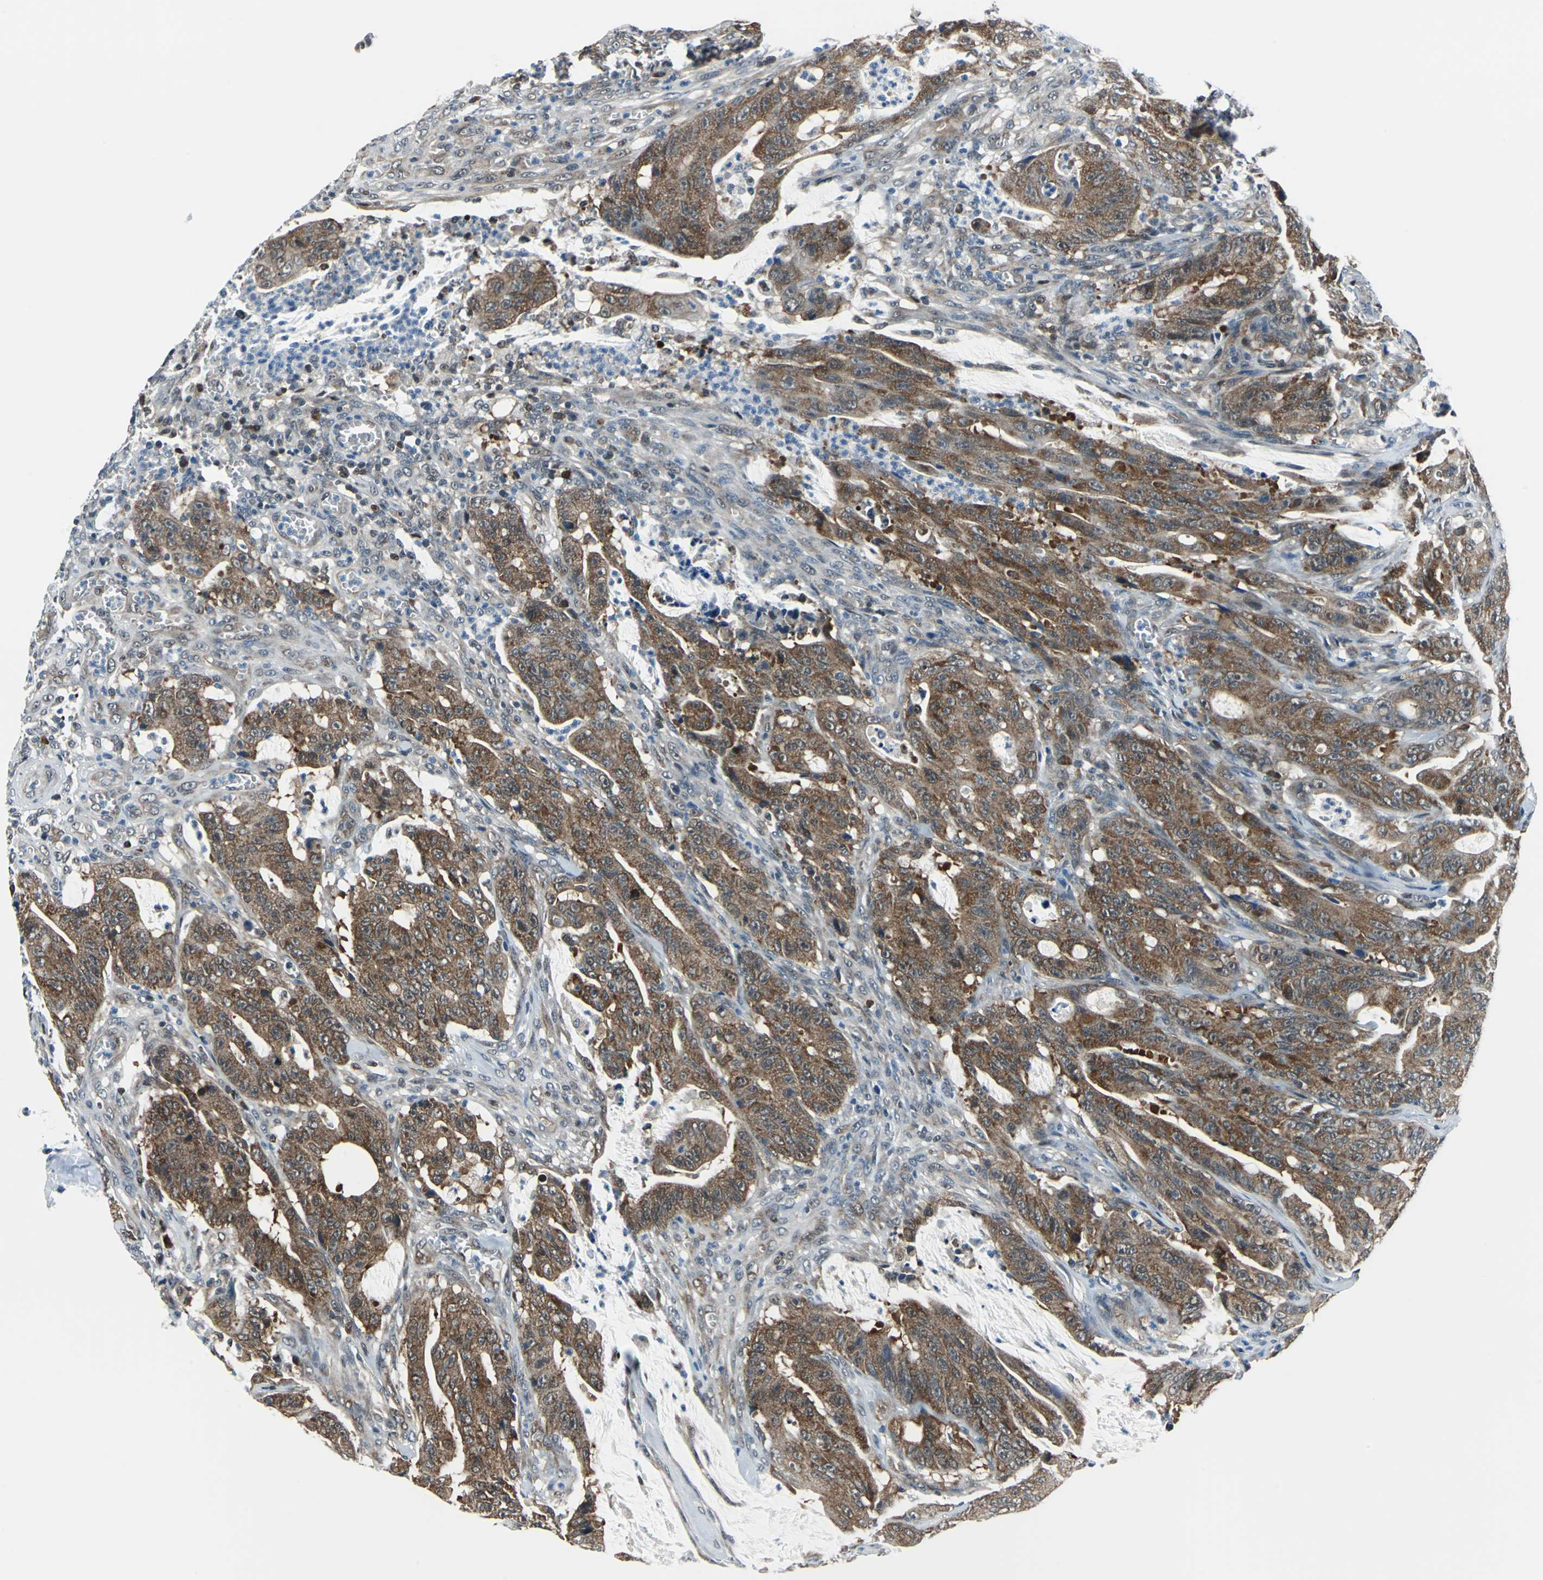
{"staining": {"intensity": "moderate", "quantity": ">75%", "location": "cytoplasmic/membranous"}, "tissue": "colorectal cancer", "cell_type": "Tumor cells", "image_type": "cancer", "snomed": [{"axis": "morphology", "description": "Adenocarcinoma, NOS"}, {"axis": "topography", "description": "Colon"}], "caption": "Immunohistochemistry (IHC) image of neoplastic tissue: human colorectal cancer (adenocarcinoma) stained using immunohistochemistry (IHC) exhibits medium levels of moderate protein expression localized specifically in the cytoplasmic/membranous of tumor cells, appearing as a cytoplasmic/membranous brown color.", "gene": "POLR3K", "patient": {"sex": "male", "age": 45}}